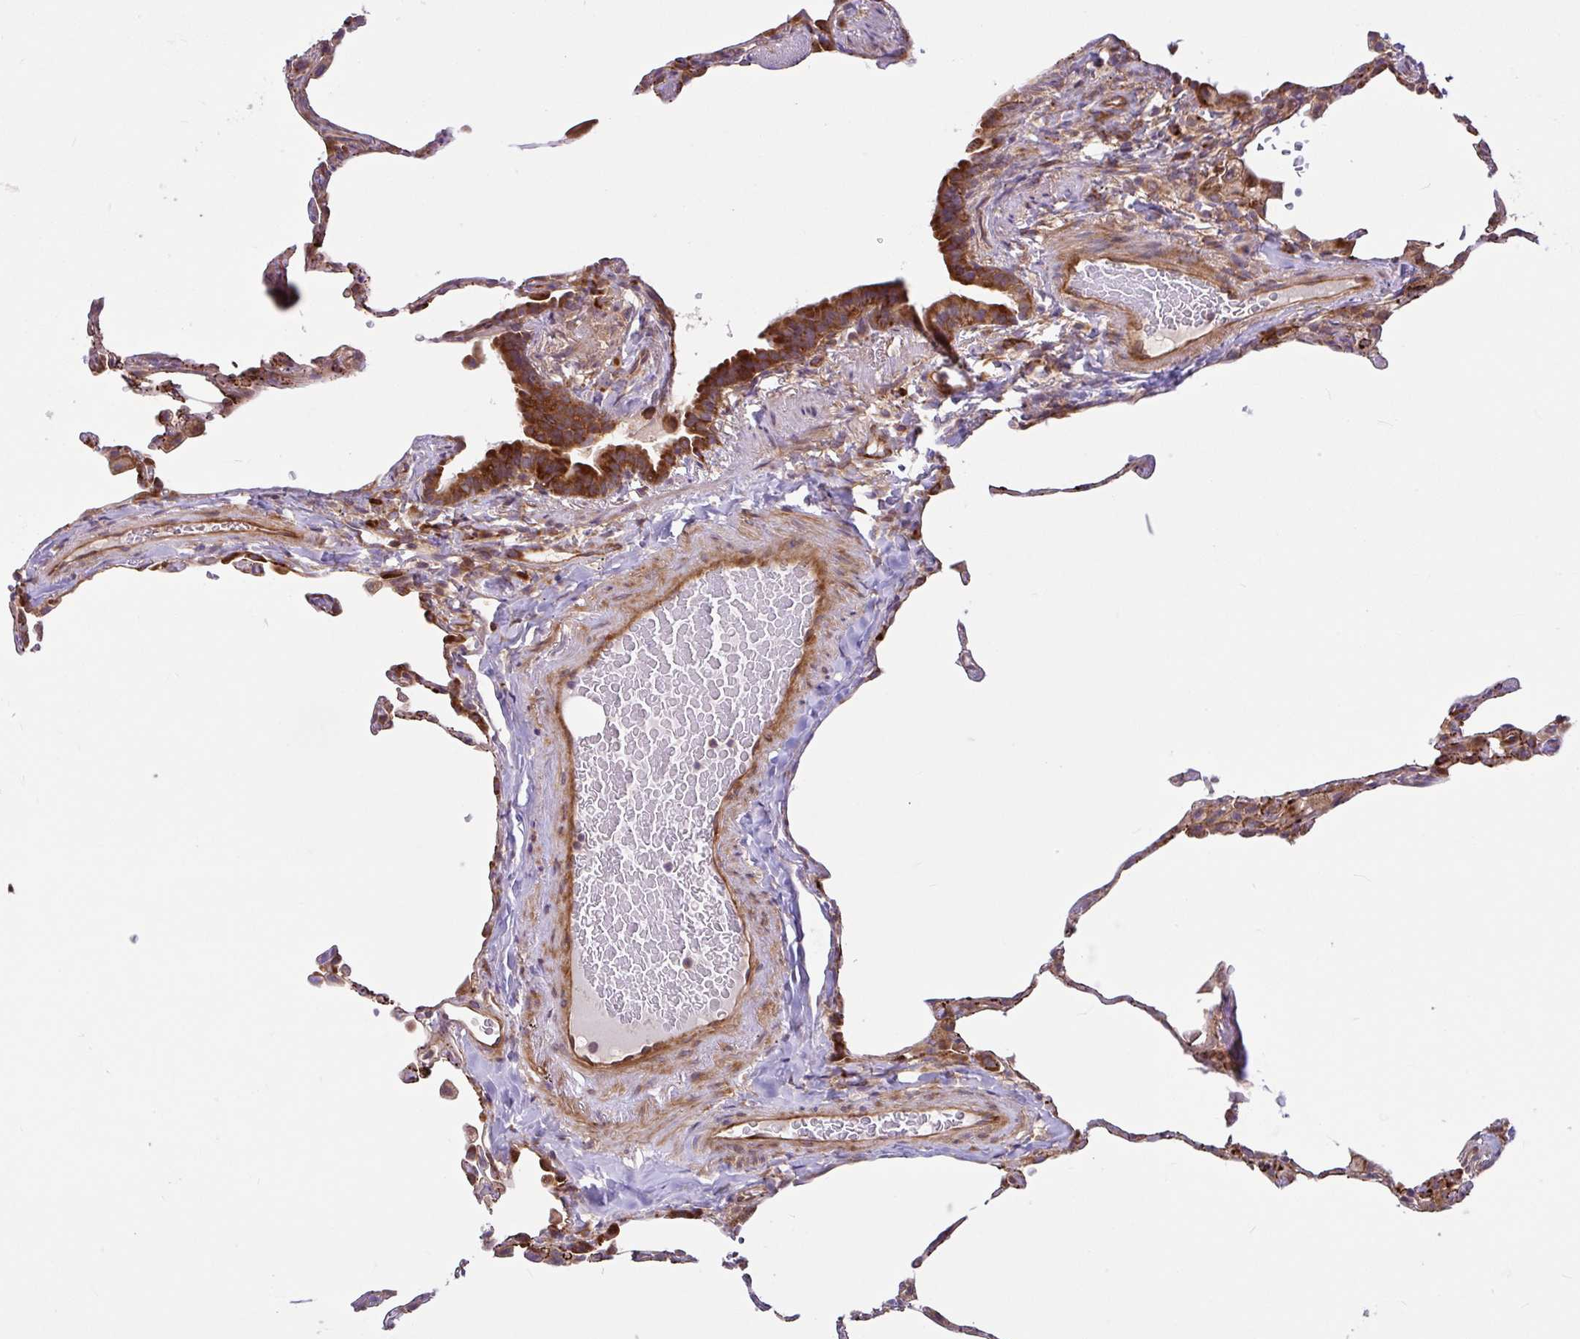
{"staining": {"intensity": "moderate", "quantity": "<25%", "location": "cytoplasmic/membranous"}, "tissue": "lung", "cell_type": "Alveolar cells", "image_type": "normal", "snomed": [{"axis": "morphology", "description": "Normal tissue, NOS"}, {"axis": "topography", "description": "Lung"}], "caption": "IHC image of unremarkable human lung stained for a protein (brown), which demonstrates low levels of moderate cytoplasmic/membranous positivity in approximately <25% of alveolar cells.", "gene": "NTPCR", "patient": {"sex": "female", "age": 57}}